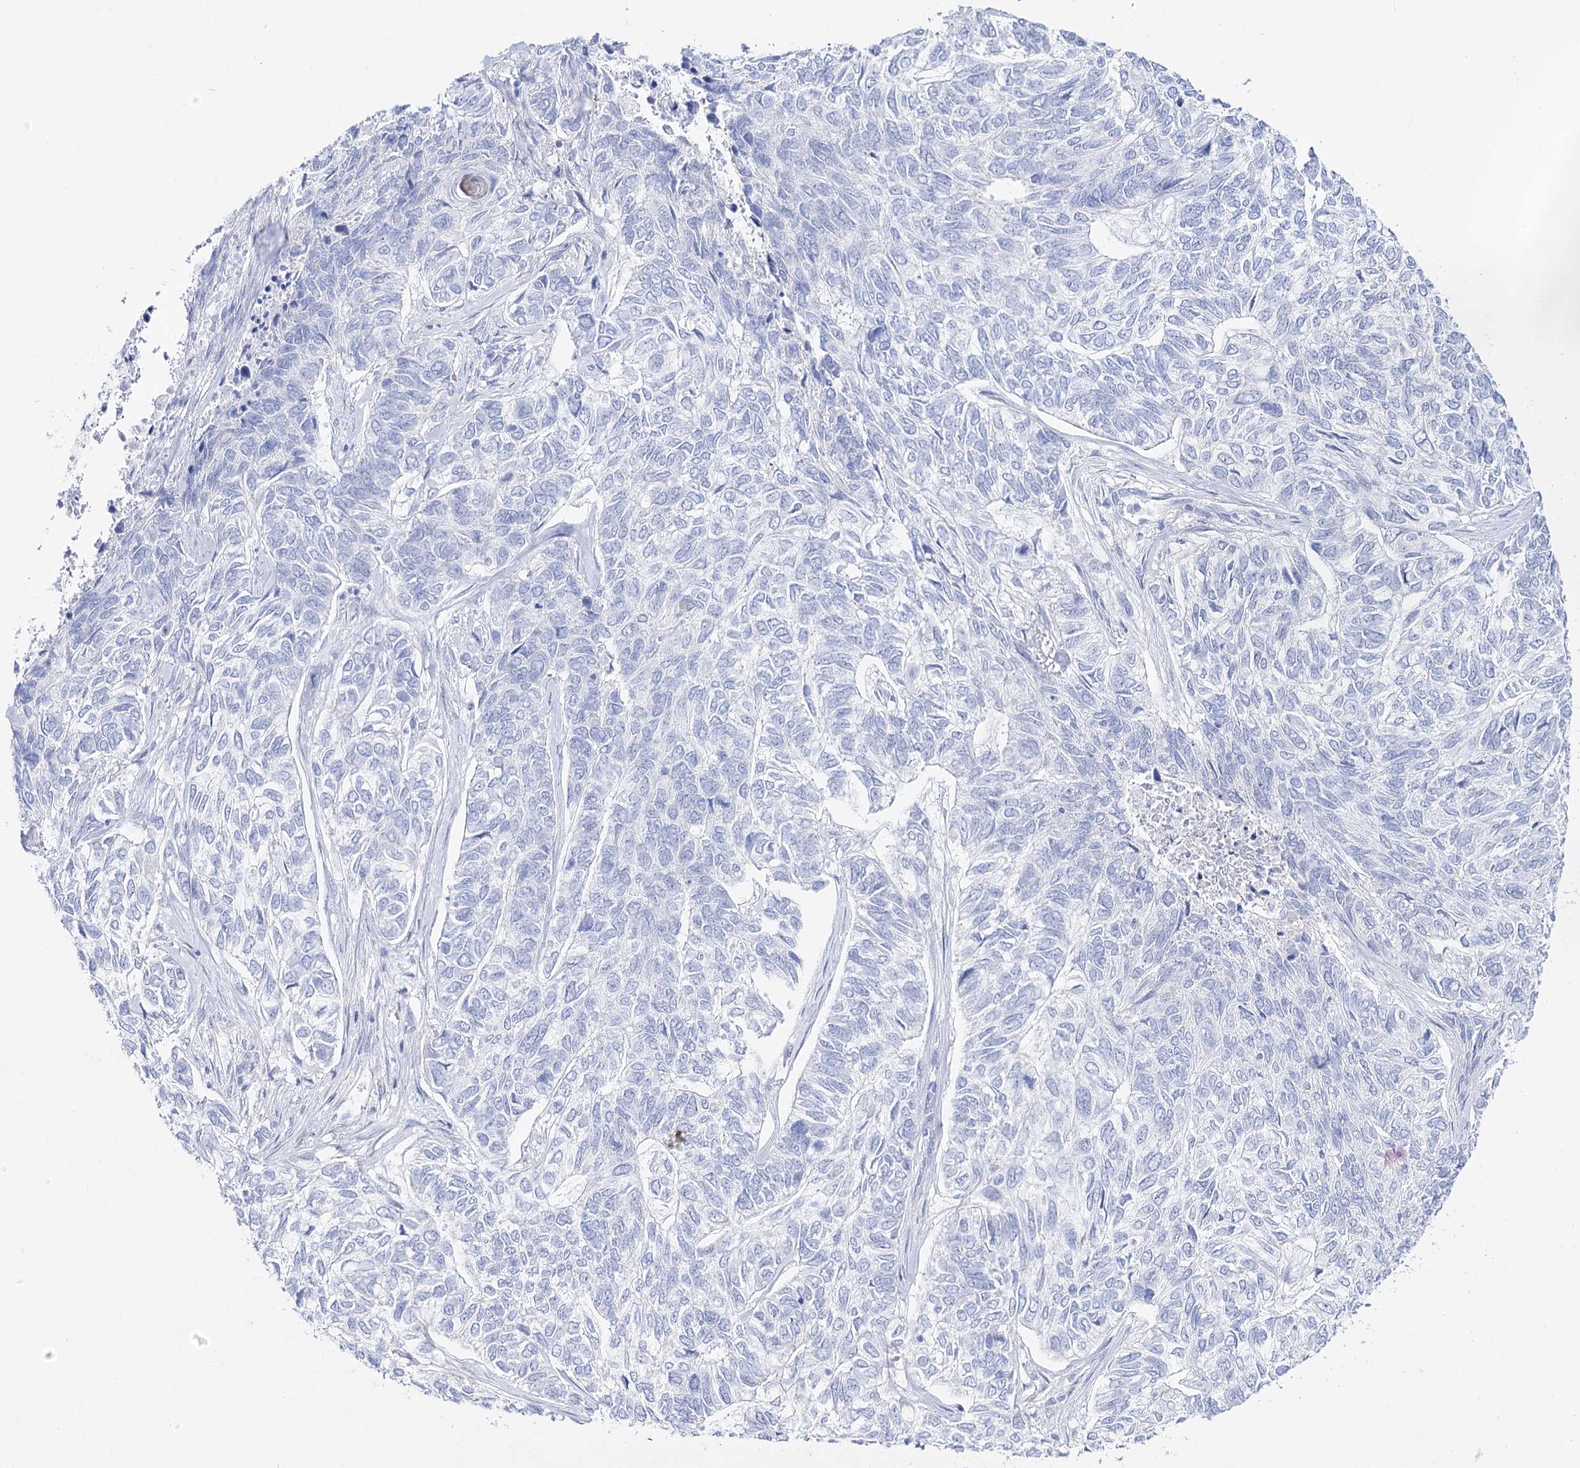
{"staining": {"intensity": "negative", "quantity": "none", "location": "none"}, "tissue": "skin cancer", "cell_type": "Tumor cells", "image_type": "cancer", "snomed": [{"axis": "morphology", "description": "Basal cell carcinoma"}, {"axis": "topography", "description": "Skin"}], "caption": "Tumor cells show no significant protein staining in skin basal cell carcinoma. (IHC, brightfield microscopy, high magnification).", "gene": "SLC3A1", "patient": {"sex": "female", "age": 65}}